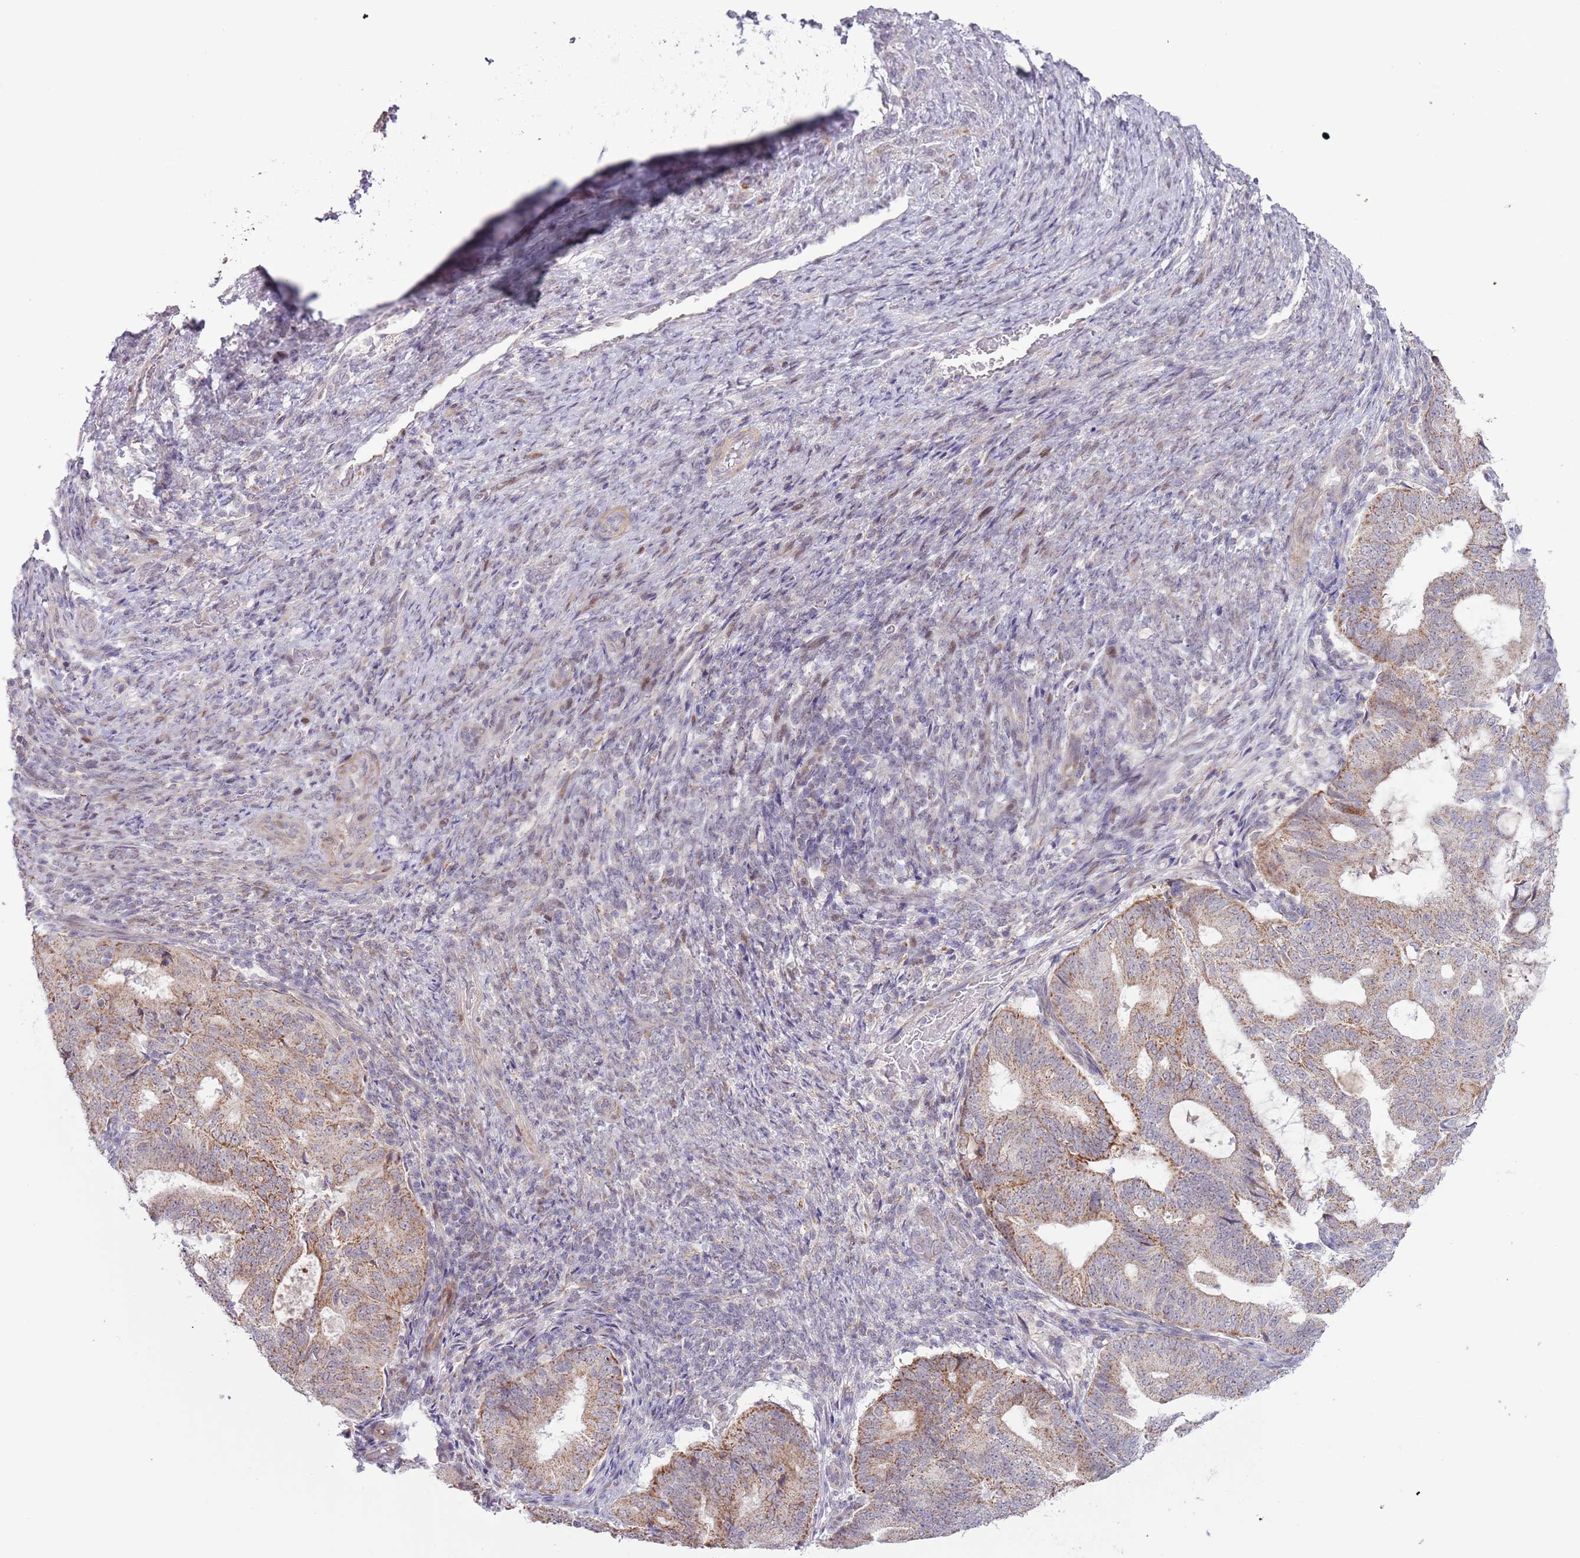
{"staining": {"intensity": "weak", "quantity": ">75%", "location": "cytoplasmic/membranous"}, "tissue": "endometrial cancer", "cell_type": "Tumor cells", "image_type": "cancer", "snomed": [{"axis": "morphology", "description": "Adenocarcinoma, NOS"}, {"axis": "topography", "description": "Endometrium"}], "caption": "Weak cytoplasmic/membranous staining for a protein is present in approximately >75% of tumor cells of endometrial cancer using immunohistochemistry.", "gene": "MLLT11", "patient": {"sex": "female", "age": 70}}